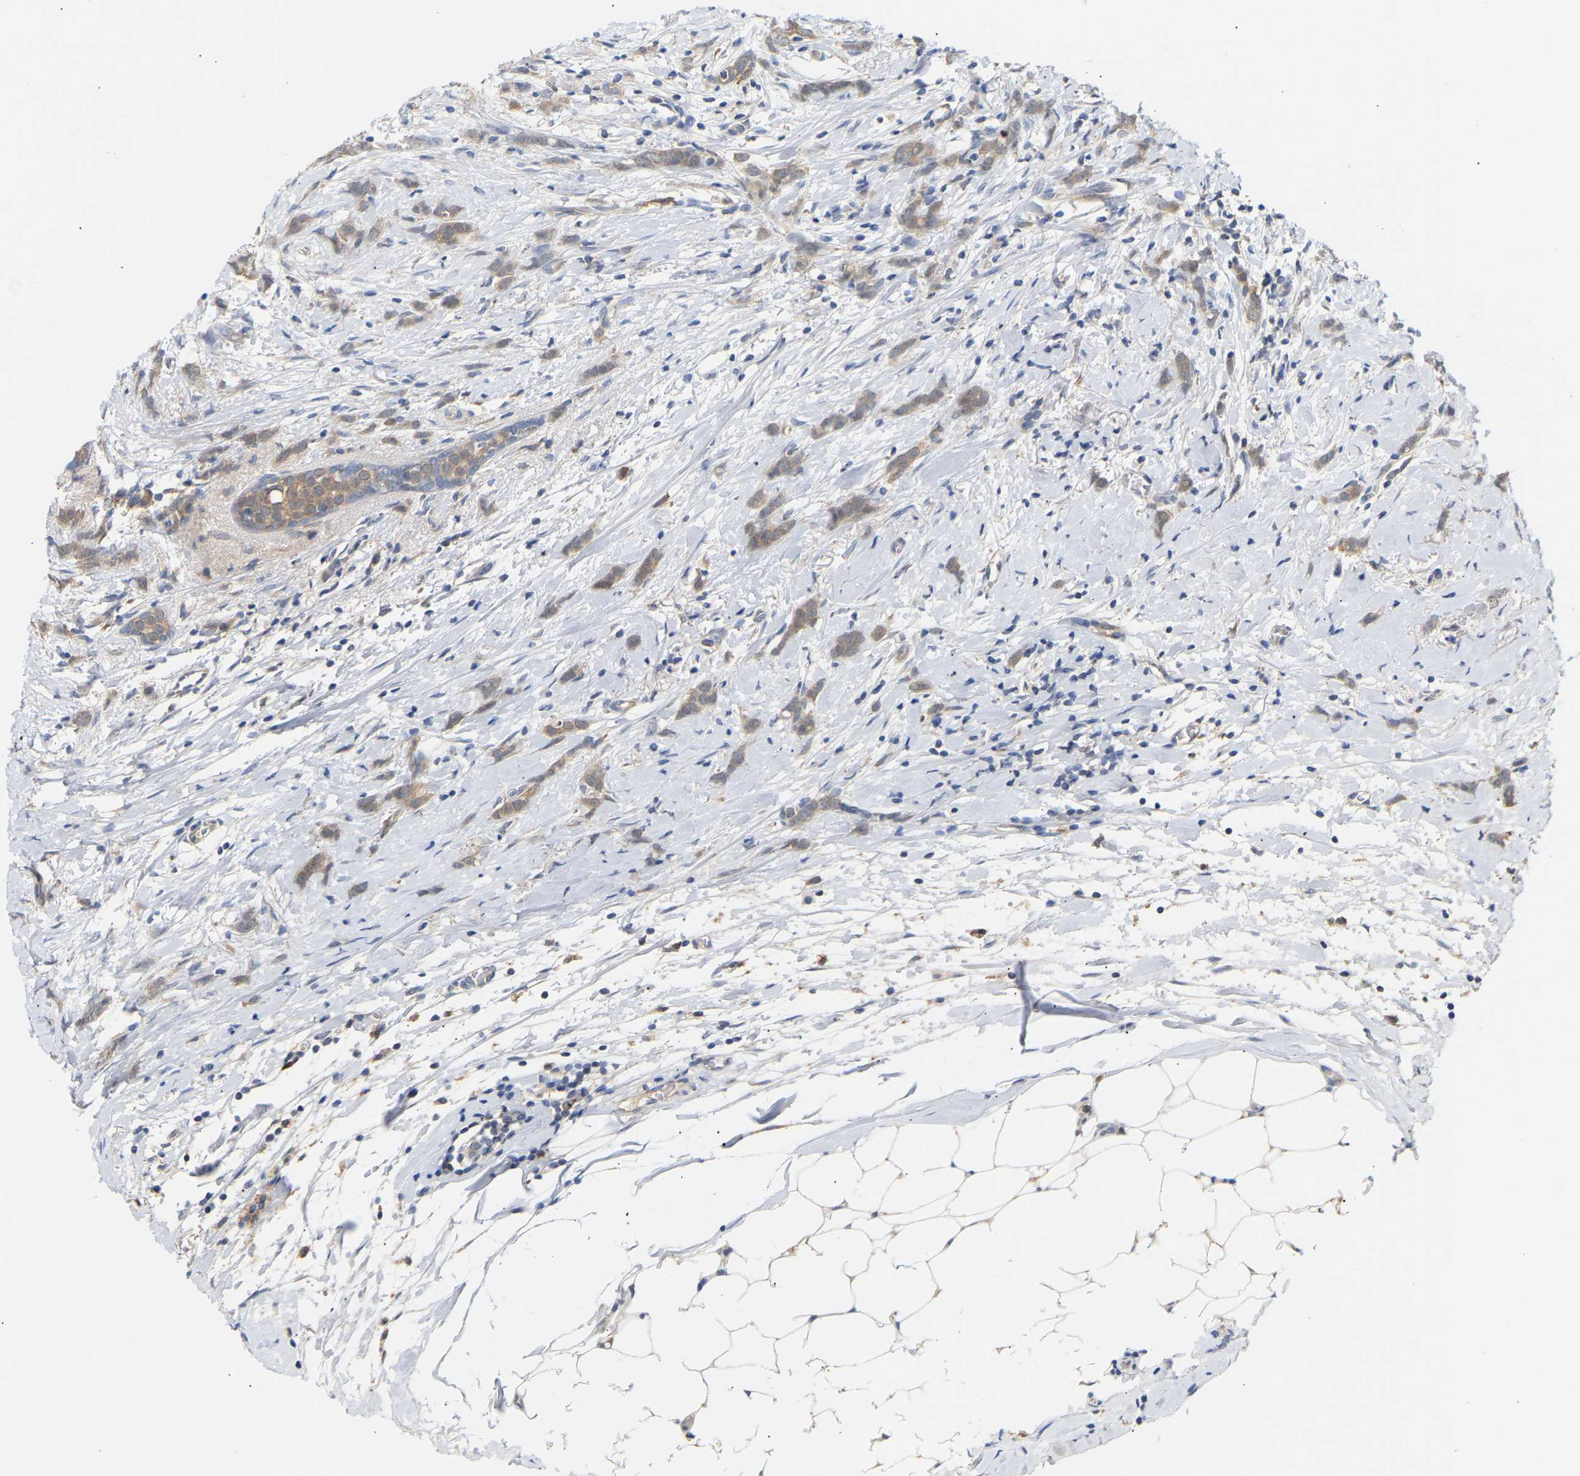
{"staining": {"intensity": "weak", "quantity": ">75%", "location": "cytoplasmic/membranous"}, "tissue": "breast cancer", "cell_type": "Tumor cells", "image_type": "cancer", "snomed": [{"axis": "morphology", "description": "Lobular carcinoma, in situ"}, {"axis": "morphology", "description": "Lobular carcinoma"}, {"axis": "topography", "description": "Breast"}], "caption": "Breast lobular carcinoma in situ stained with a protein marker reveals weak staining in tumor cells.", "gene": "TPMT", "patient": {"sex": "female", "age": 41}}